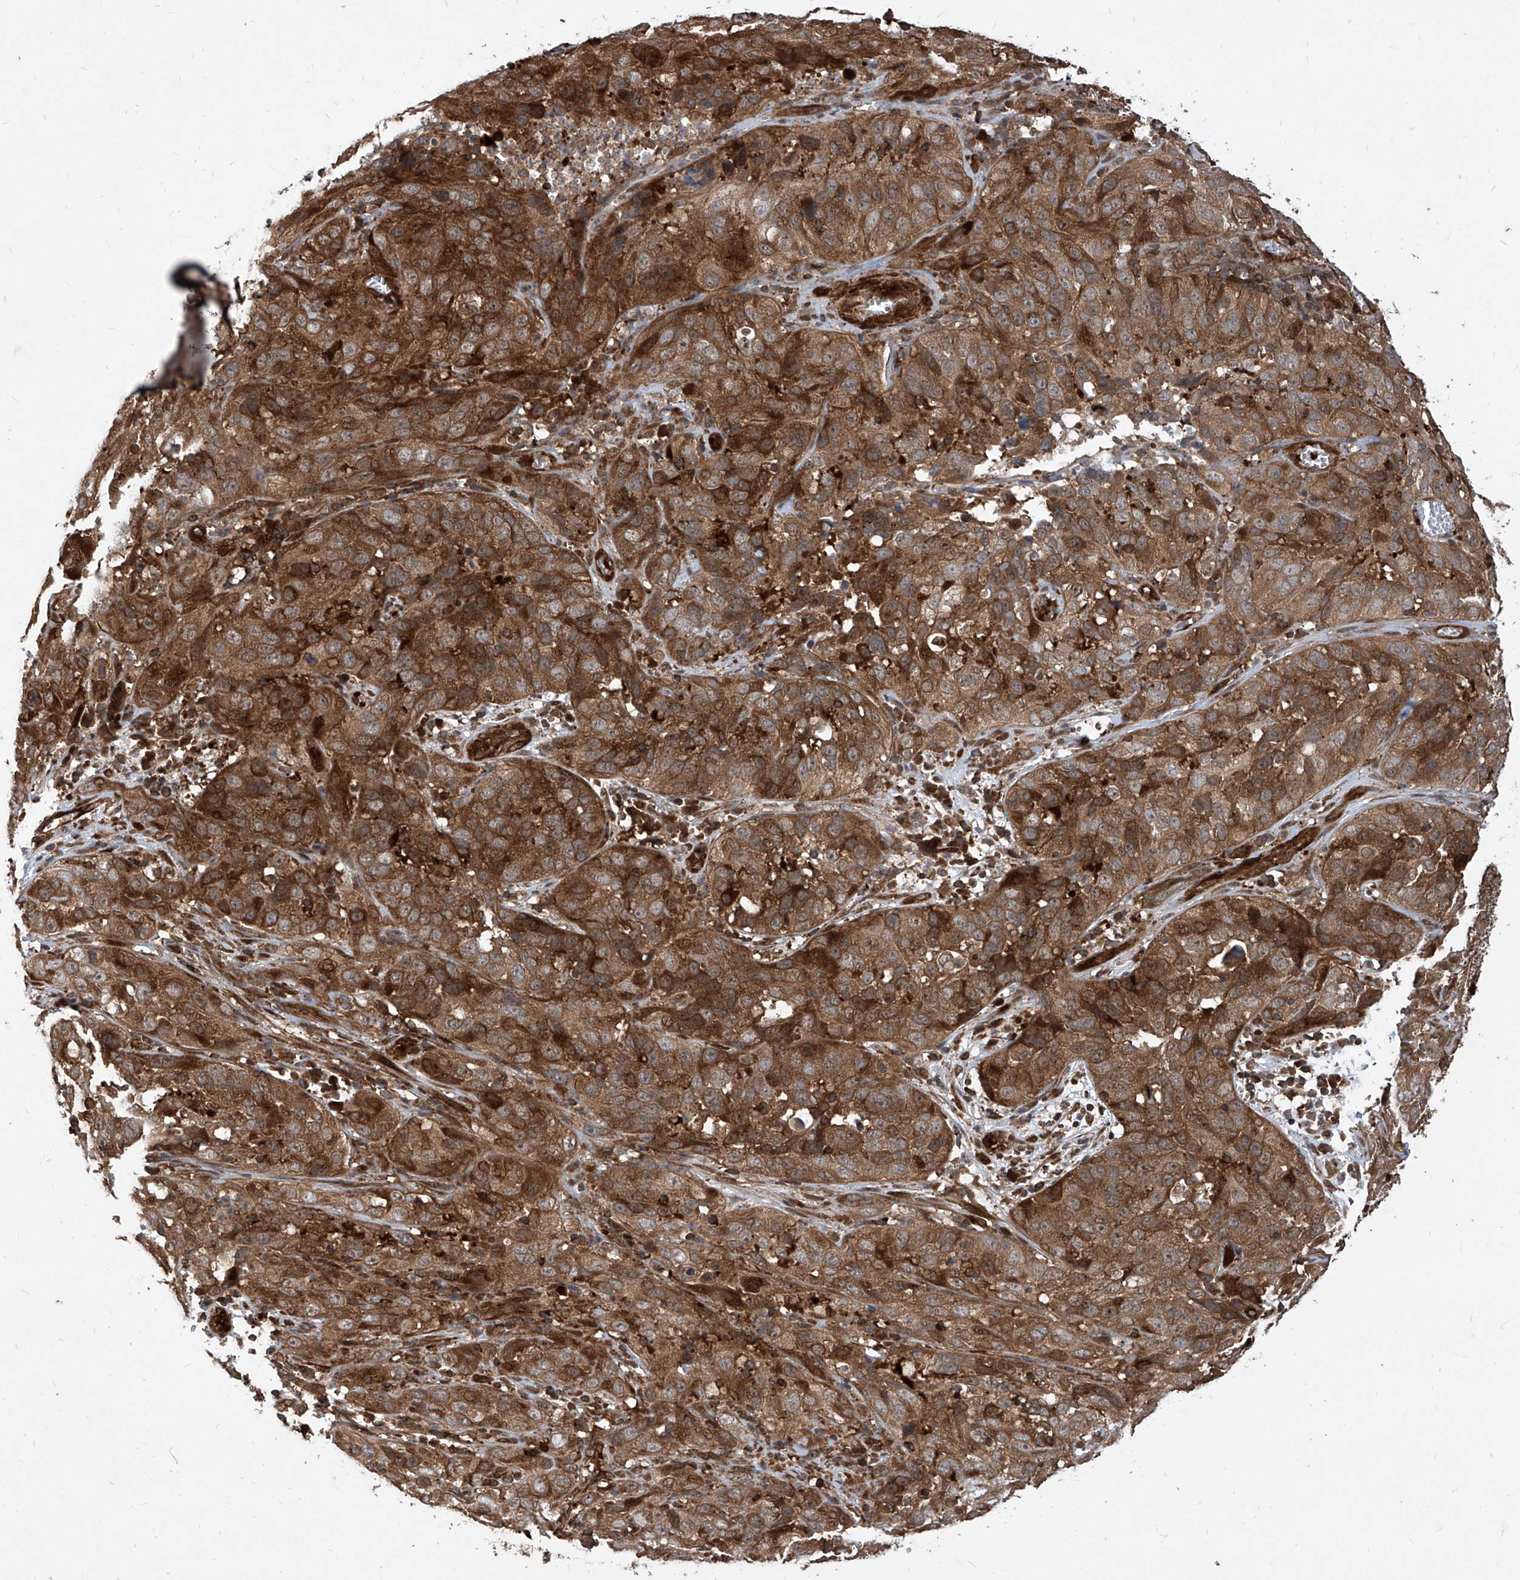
{"staining": {"intensity": "moderate", "quantity": ">75%", "location": "cytoplasmic/membranous,nuclear"}, "tissue": "cervical cancer", "cell_type": "Tumor cells", "image_type": "cancer", "snomed": [{"axis": "morphology", "description": "Squamous cell carcinoma, NOS"}, {"axis": "topography", "description": "Cervix"}], "caption": "Protein staining shows moderate cytoplasmic/membranous and nuclear positivity in approximately >75% of tumor cells in squamous cell carcinoma (cervical).", "gene": "MAGED2", "patient": {"sex": "female", "age": 32}}